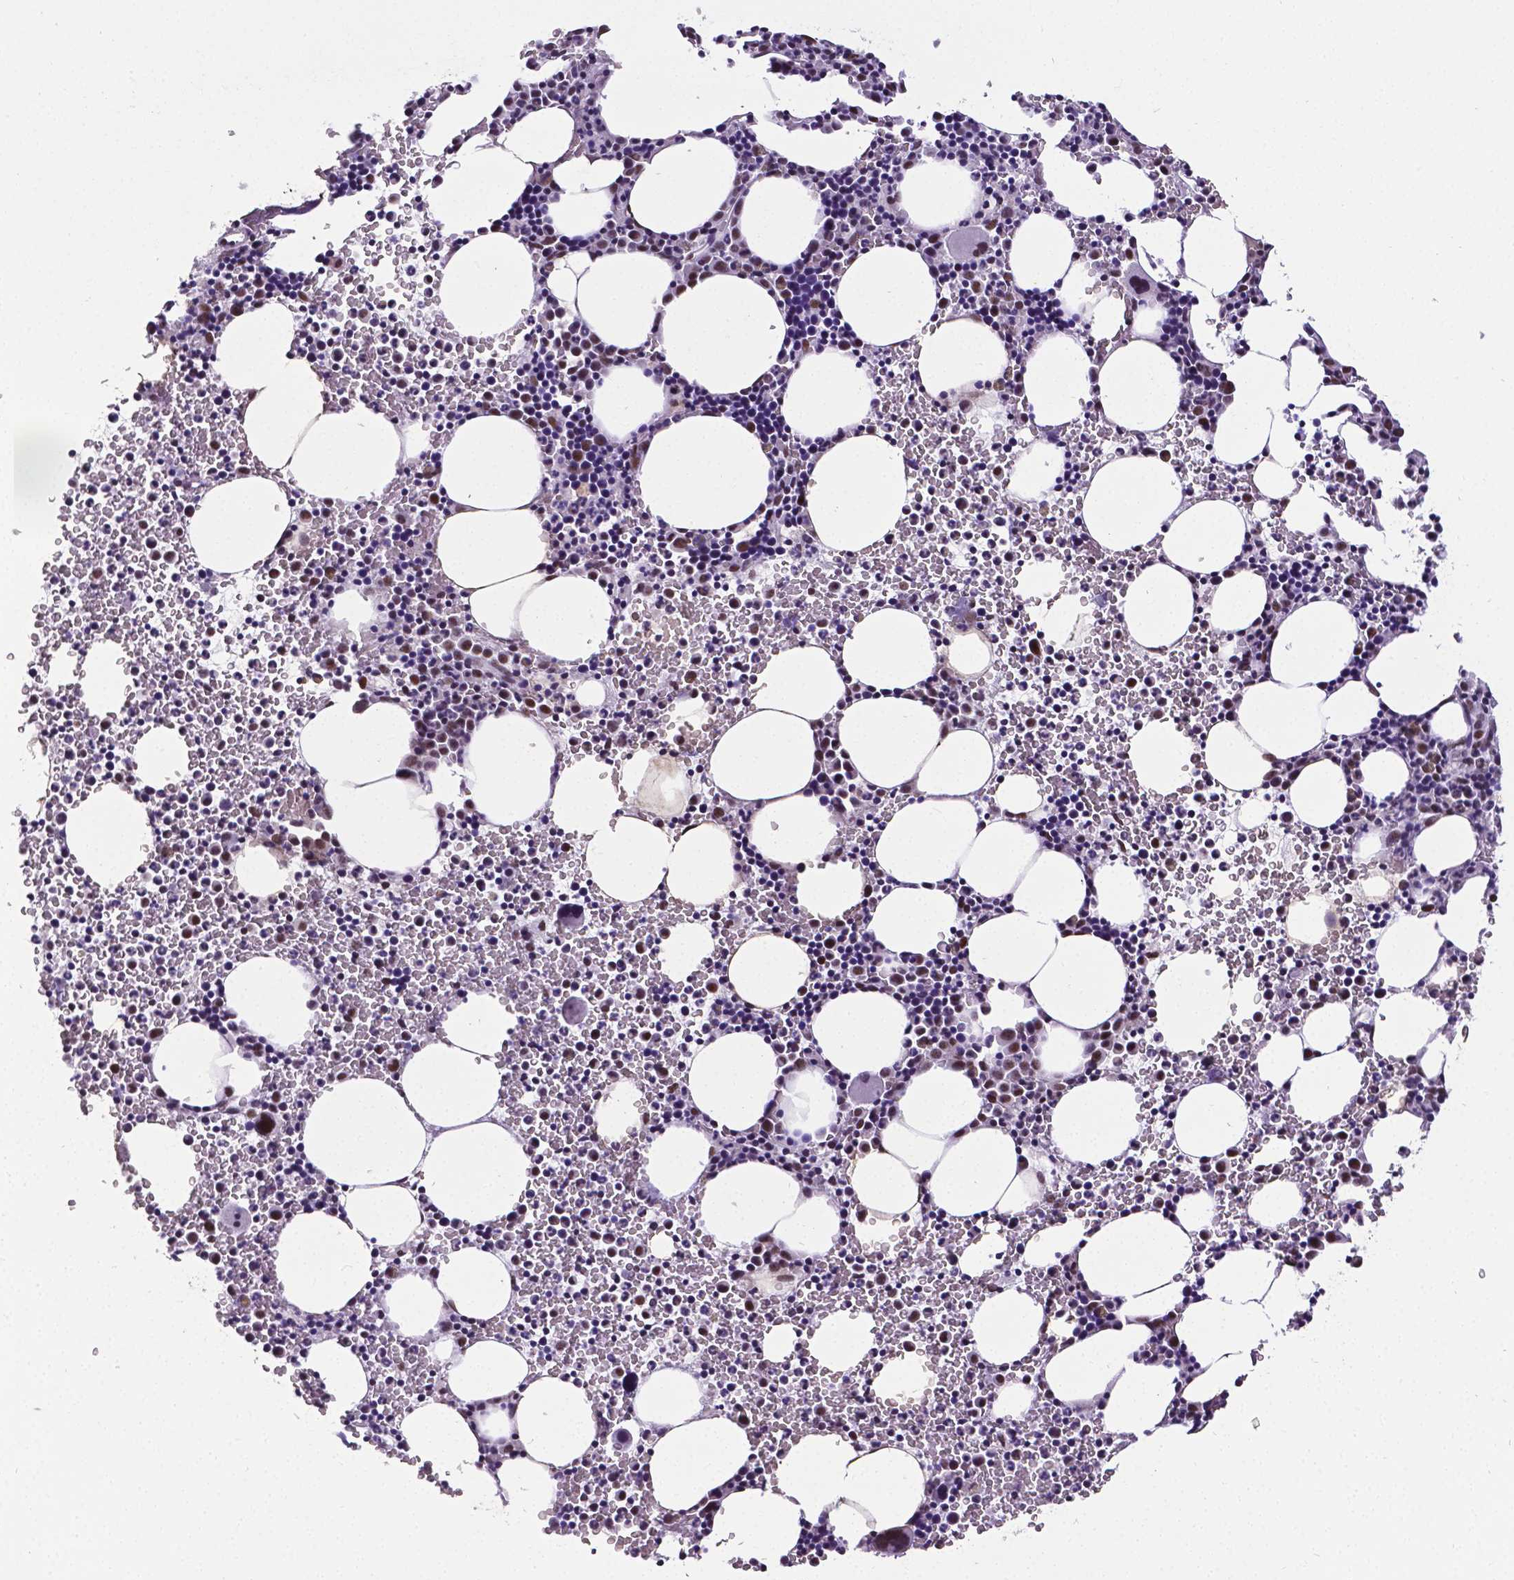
{"staining": {"intensity": "strong", "quantity": "<25%", "location": "nuclear"}, "tissue": "bone marrow", "cell_type": "Hematopoietic cells", "image_type": "normal", "snomed": [{"axis": "morphology", "description": "Normal tissue, NOS"}, {"axis": "topography", "description": "Bone marrow"}], "caption": "Hematopoietic cells demonstrate medium levels of strong nuclear expression in about <25% of cells in normal human bone marrow. (Stains: DAB (3,3'-diaminobenzidine) in brown, nuclei in blue, Microscopy: brightfield microscopy at high magnification).", "gene": "REST", "patient": {"sex": "male", "age": 58}}